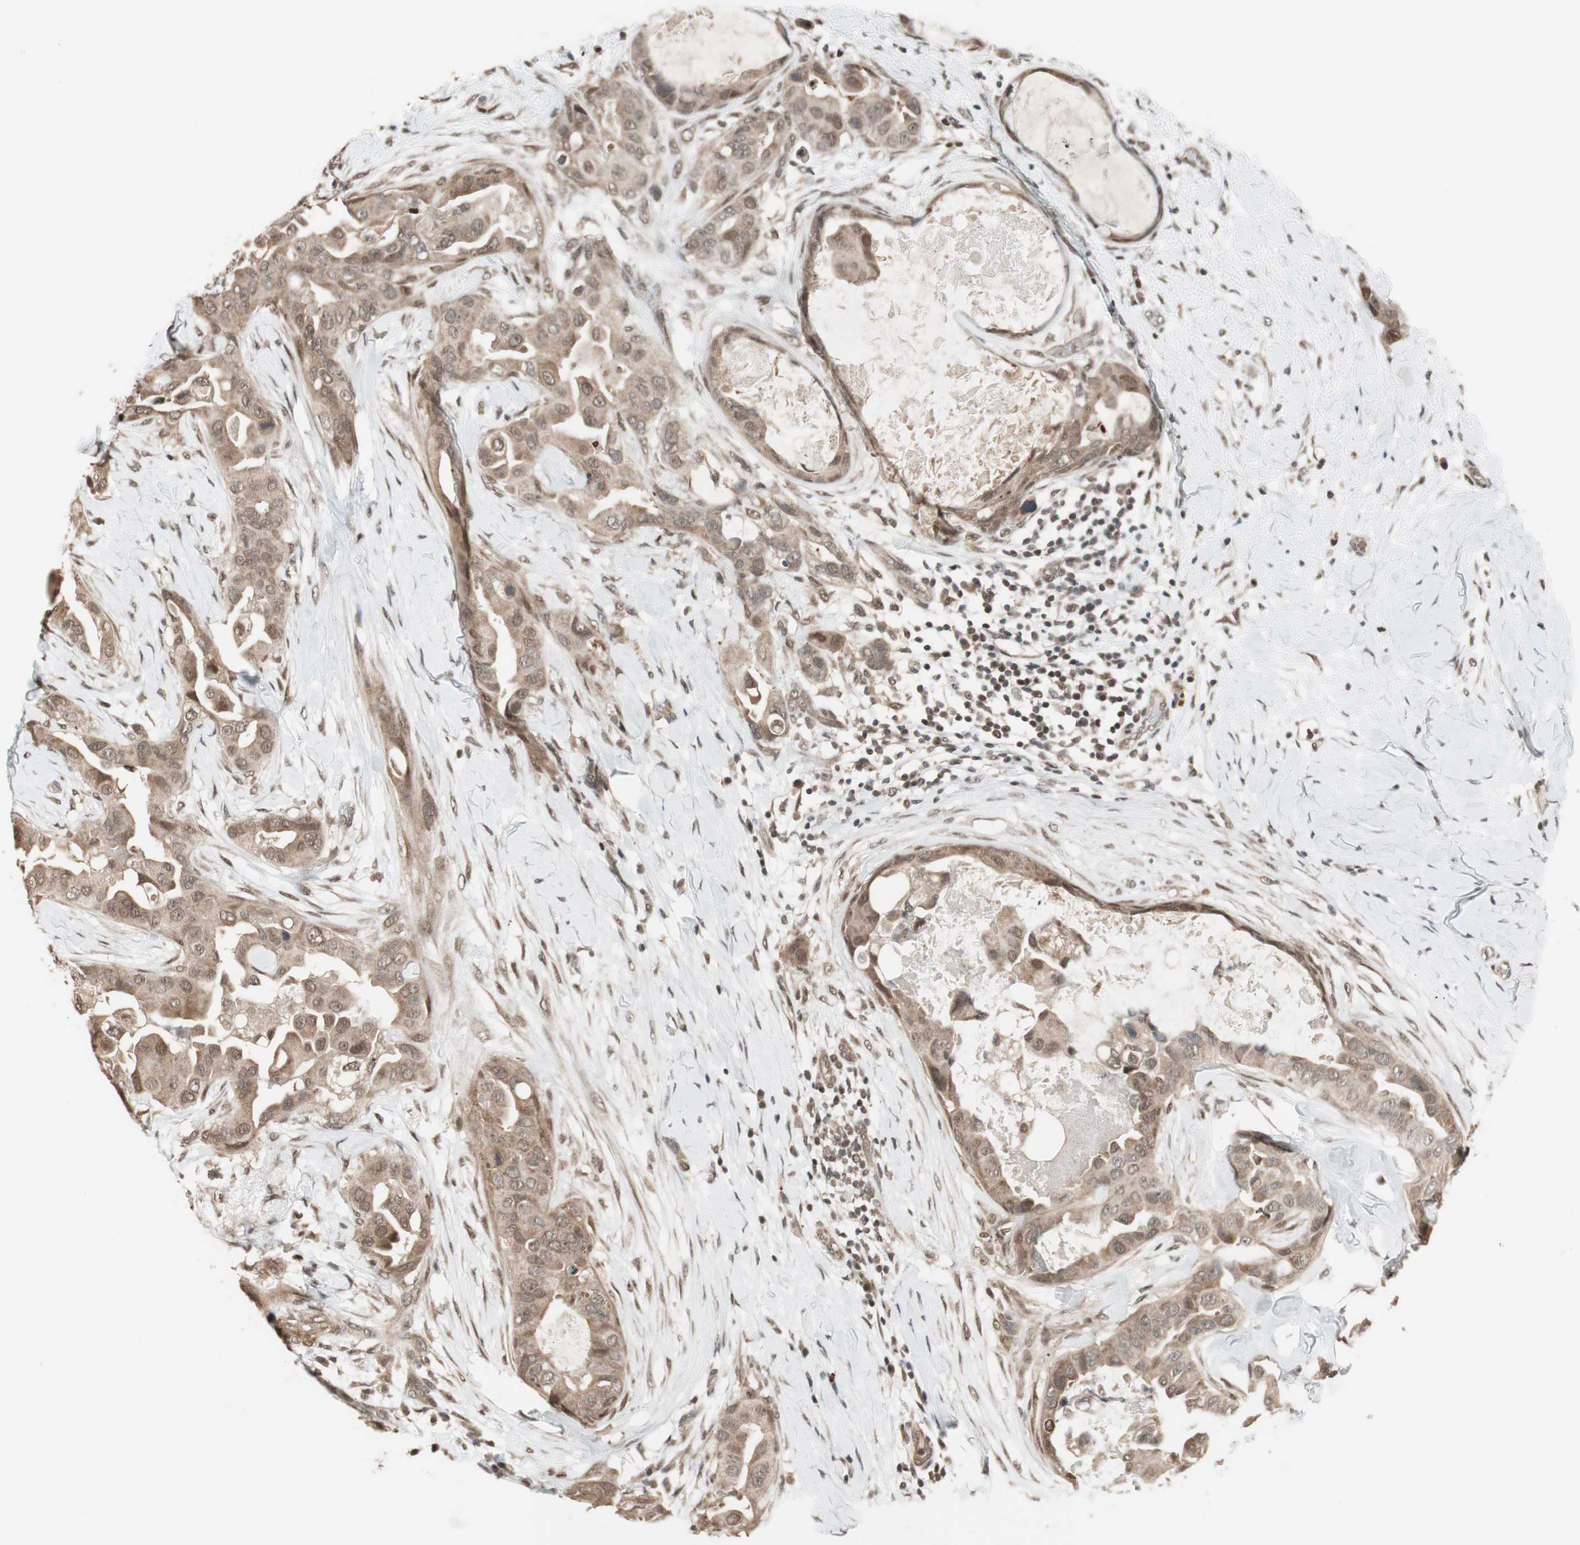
{"staining": {"intensity": "moderate", "quantity": ">75%", "location": "cytoplasmic/membranous,nuclear"}, "tissue": "breast cancer", "cell_type": "Tumor cells", "image_type": "cancer", "snomed": [{"axis": "morphology", "description": "Duct carcinoma"}, {"axis": "topography", "description": "Breast"}], "caption": "IHC photomicrograph of invasive ductal carcinoma (breast) stained for a protein (brown), which exhibits medium levels of moderate cytoplasmic/membranous and nuclear staining in about >75% of tumor cells.", "gene": "DRAP1", "patient": {"sex": "female", "age": 40}}